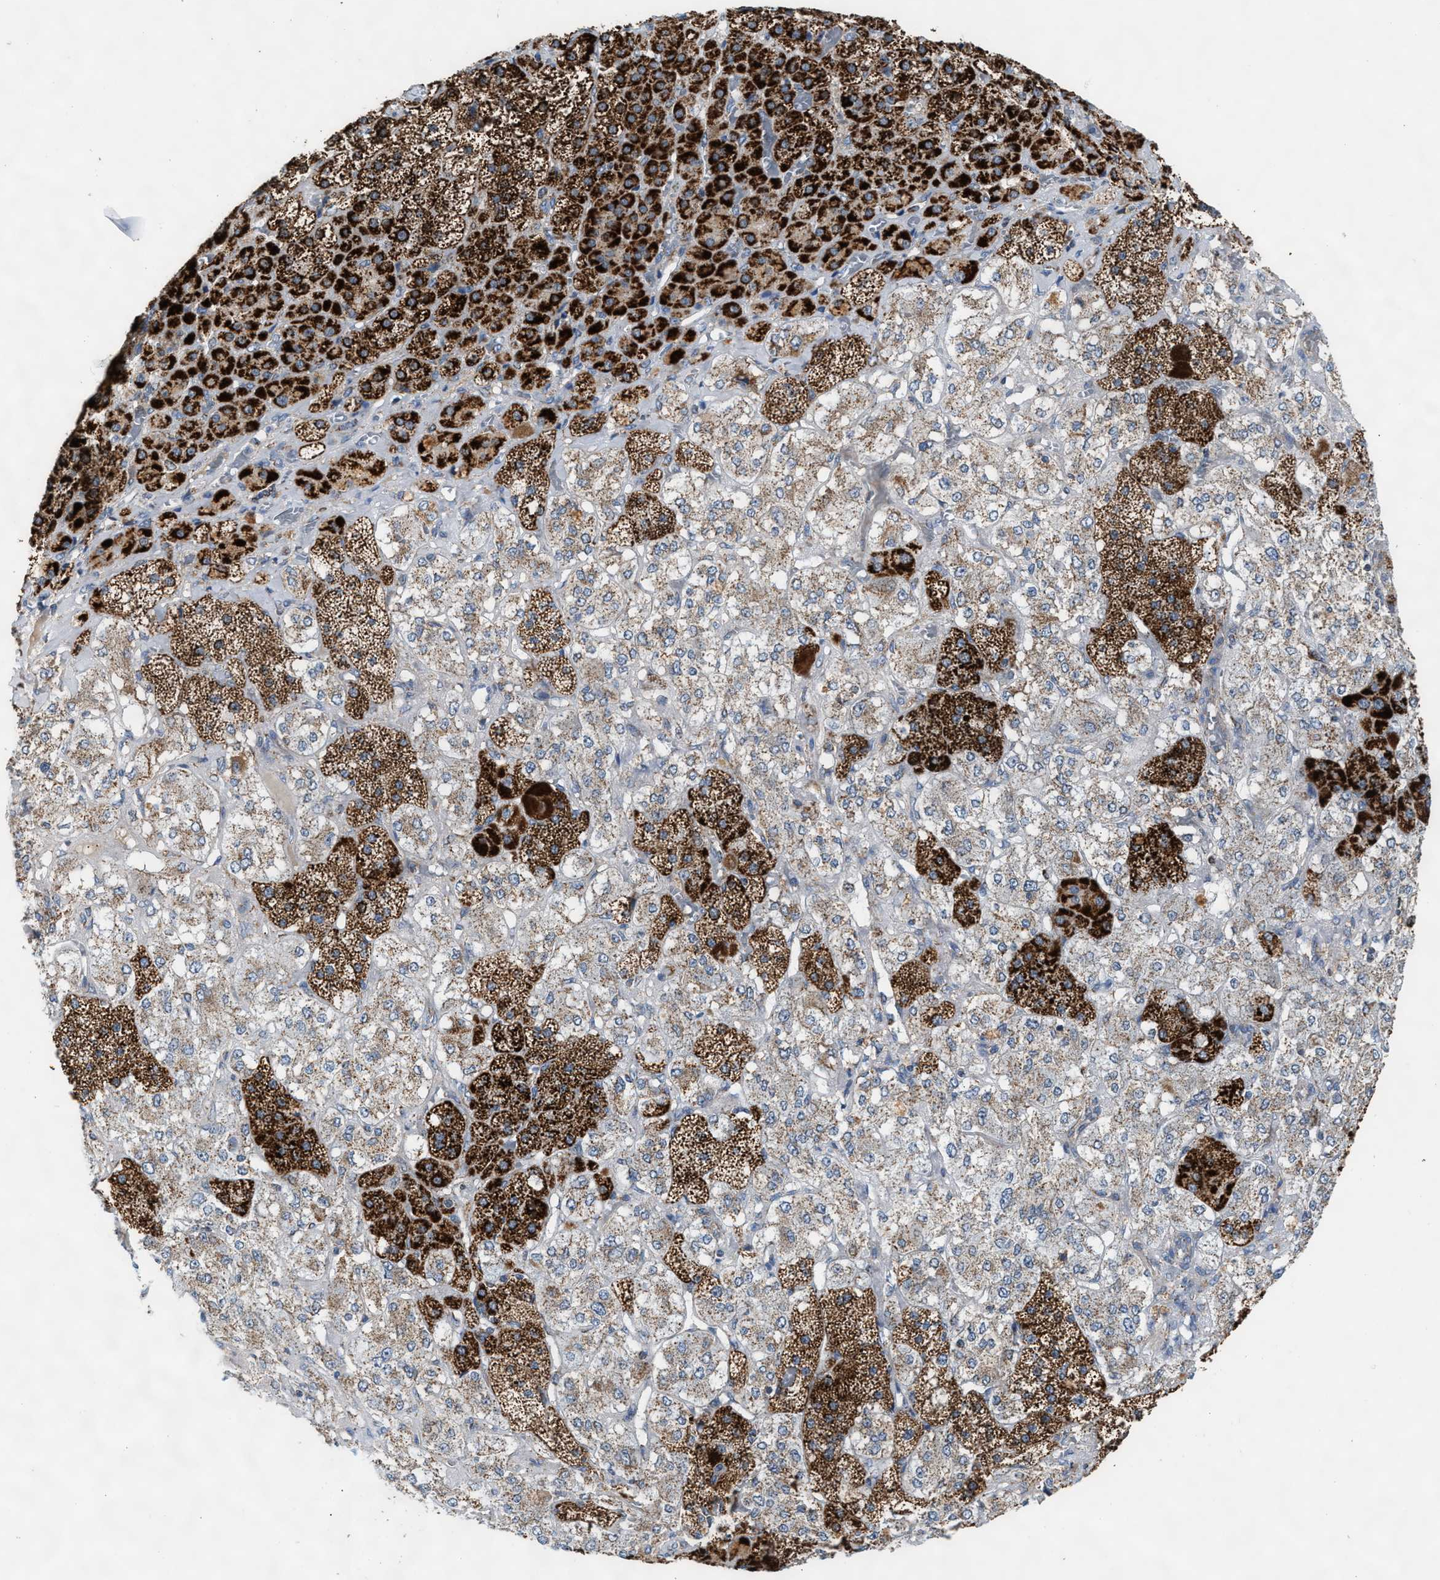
{"staining": {"intensity": "strong", "quantity": ">75%", "location": "cytoplasmic/membranous"}, "tissue": "adrenal gland", "cell_type": "Glandular cells", "image_type": "normal", "snomed": [{"axis": "morphology", "description": "Normal tissue, NOS"}, {"axis": "topography", "description": "Adrenal gland"}], "caption": "Human adrenal gland stained for a protein (brown) reveals strong cytoplasmic/membranous positive positivity in about >75% of glandular cells.", "gene": "PMPCA", "patient": {"sex": "male", "age": 57}}